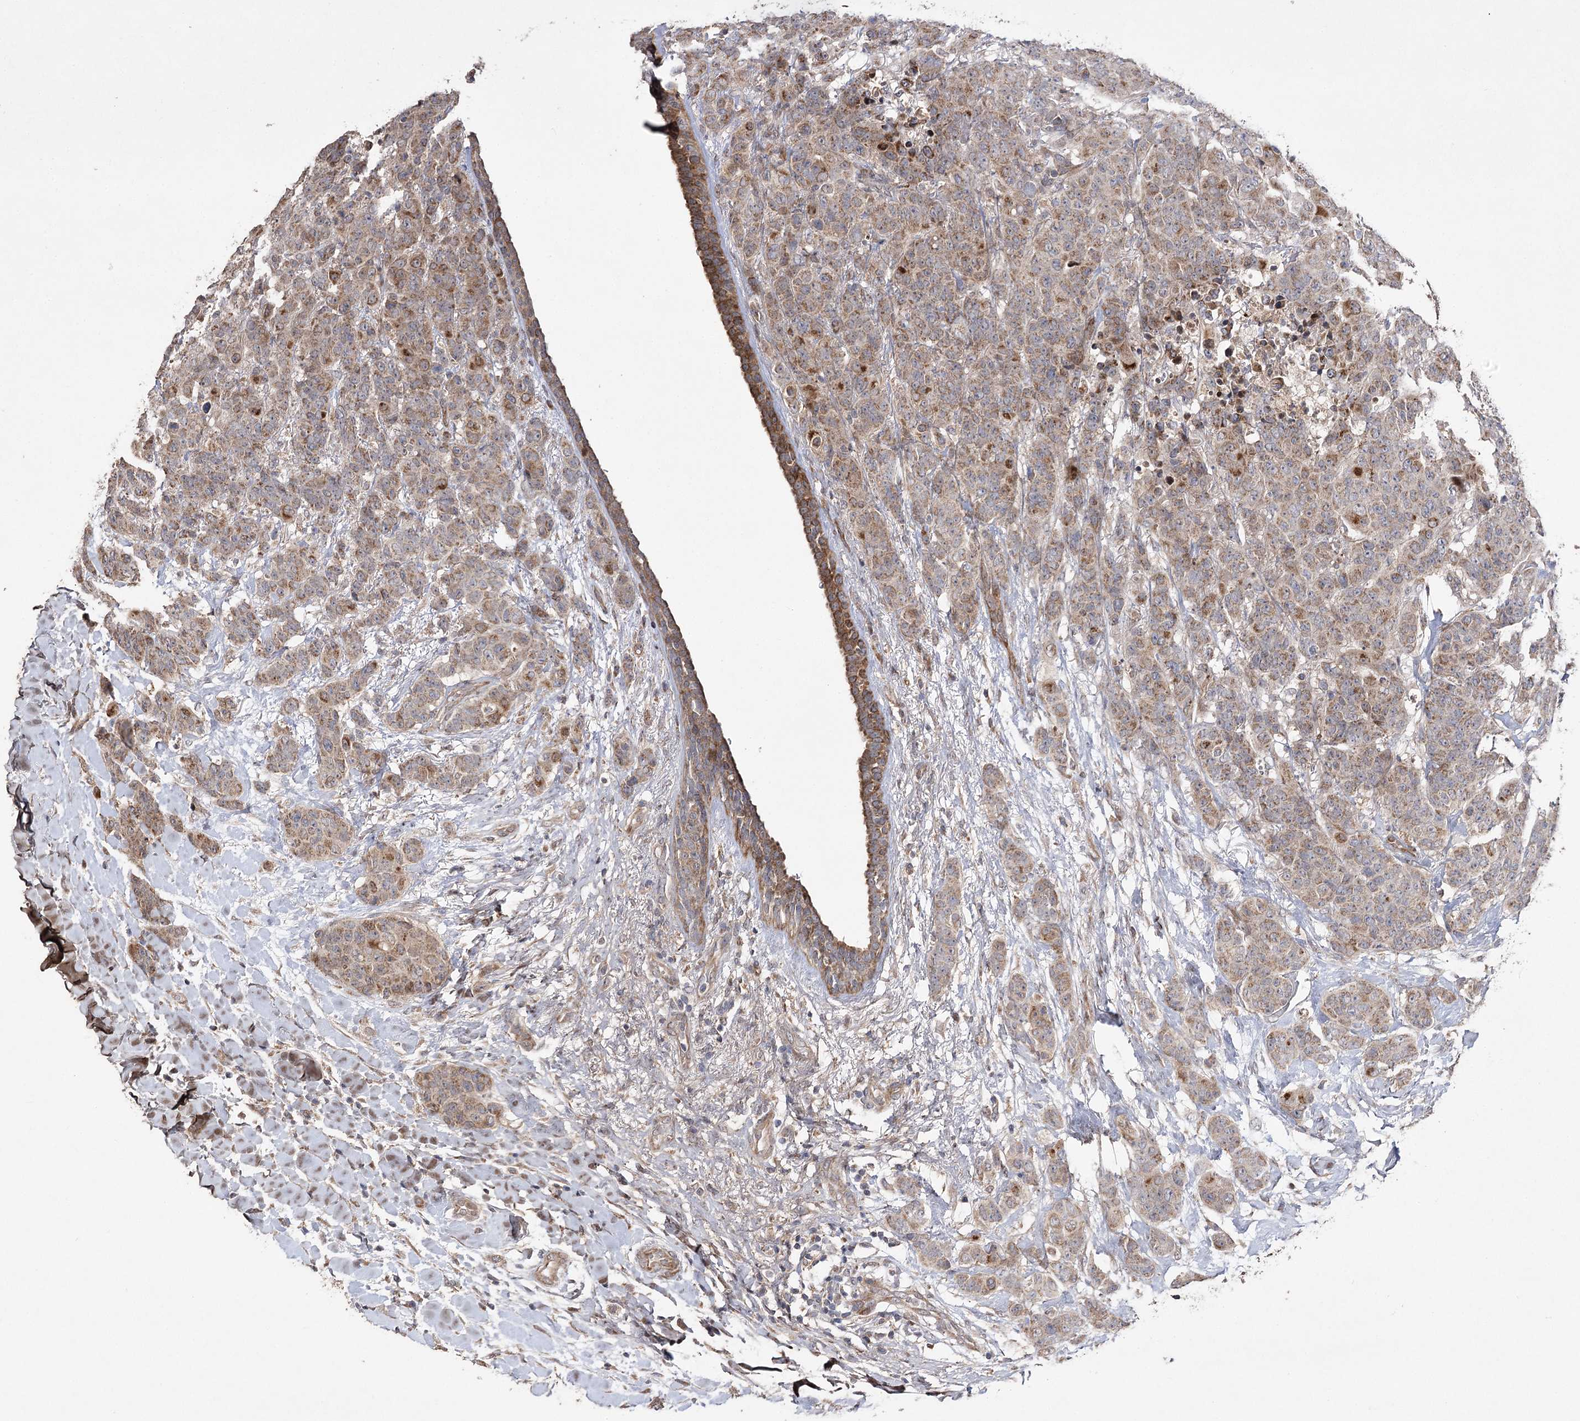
{"staining": {"intensity": "moderate", "quantity": ">75%", "location": "cytoplasmic/membranous"}, "tissue": "breast cancer", "cell_type": "Tumor cells", "image_type": "cancer", "snomed": [{"axis": "morphology", "description": "Duct carcinoma"}, {"axis": "topography", "description": "Breast"}], "caption": "A medium amount of moderate cytoplasmic/membranous staining is seen in about >75% of tumor cells in breast invasive ductal carcinoma tissue.", "gene": "OBSL1", "patient": {"sex": "female", "age": 40}}